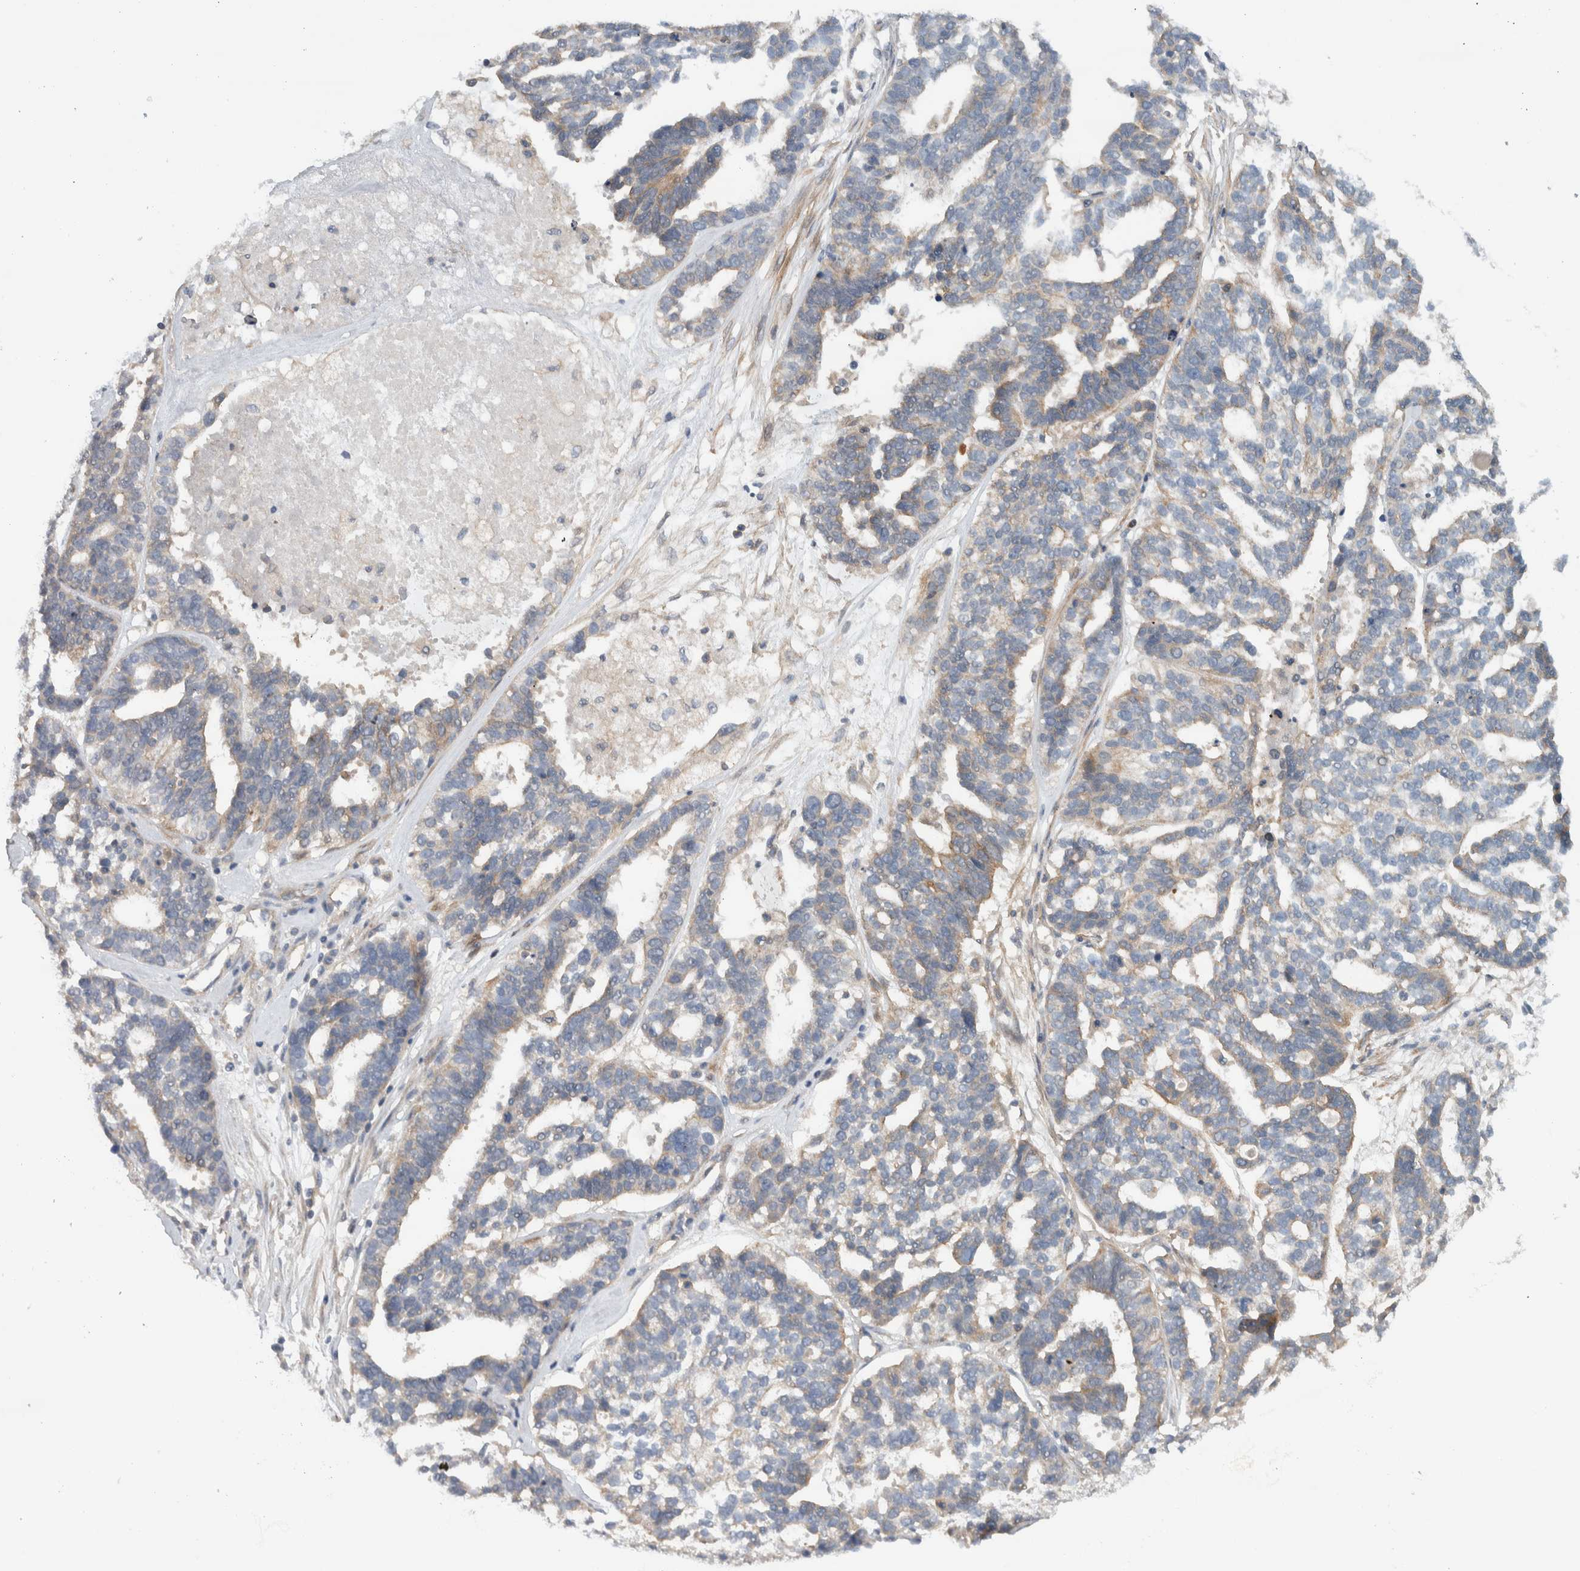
{"staining": {"intensity": "weak", "quantity": "<25%", "location": "cytoplasmic/membranous"}, "tissue": "ovarian cancer", "cell_type": "Tumor cells", "image_type": "cancer", "snomed": [{"axis": "morphology", "description": "Cystadenocarcinoma, serous, NOS"}, {"axis": "topography", "description": "Ovary"}], "caption": "Human serous cystadenocarcinoma (ovarian) stained for a protein using IHC exhibits no staining in tumor cells.", "gene": "MPRIP", "patient": {"sex": "female", "age": 59}}